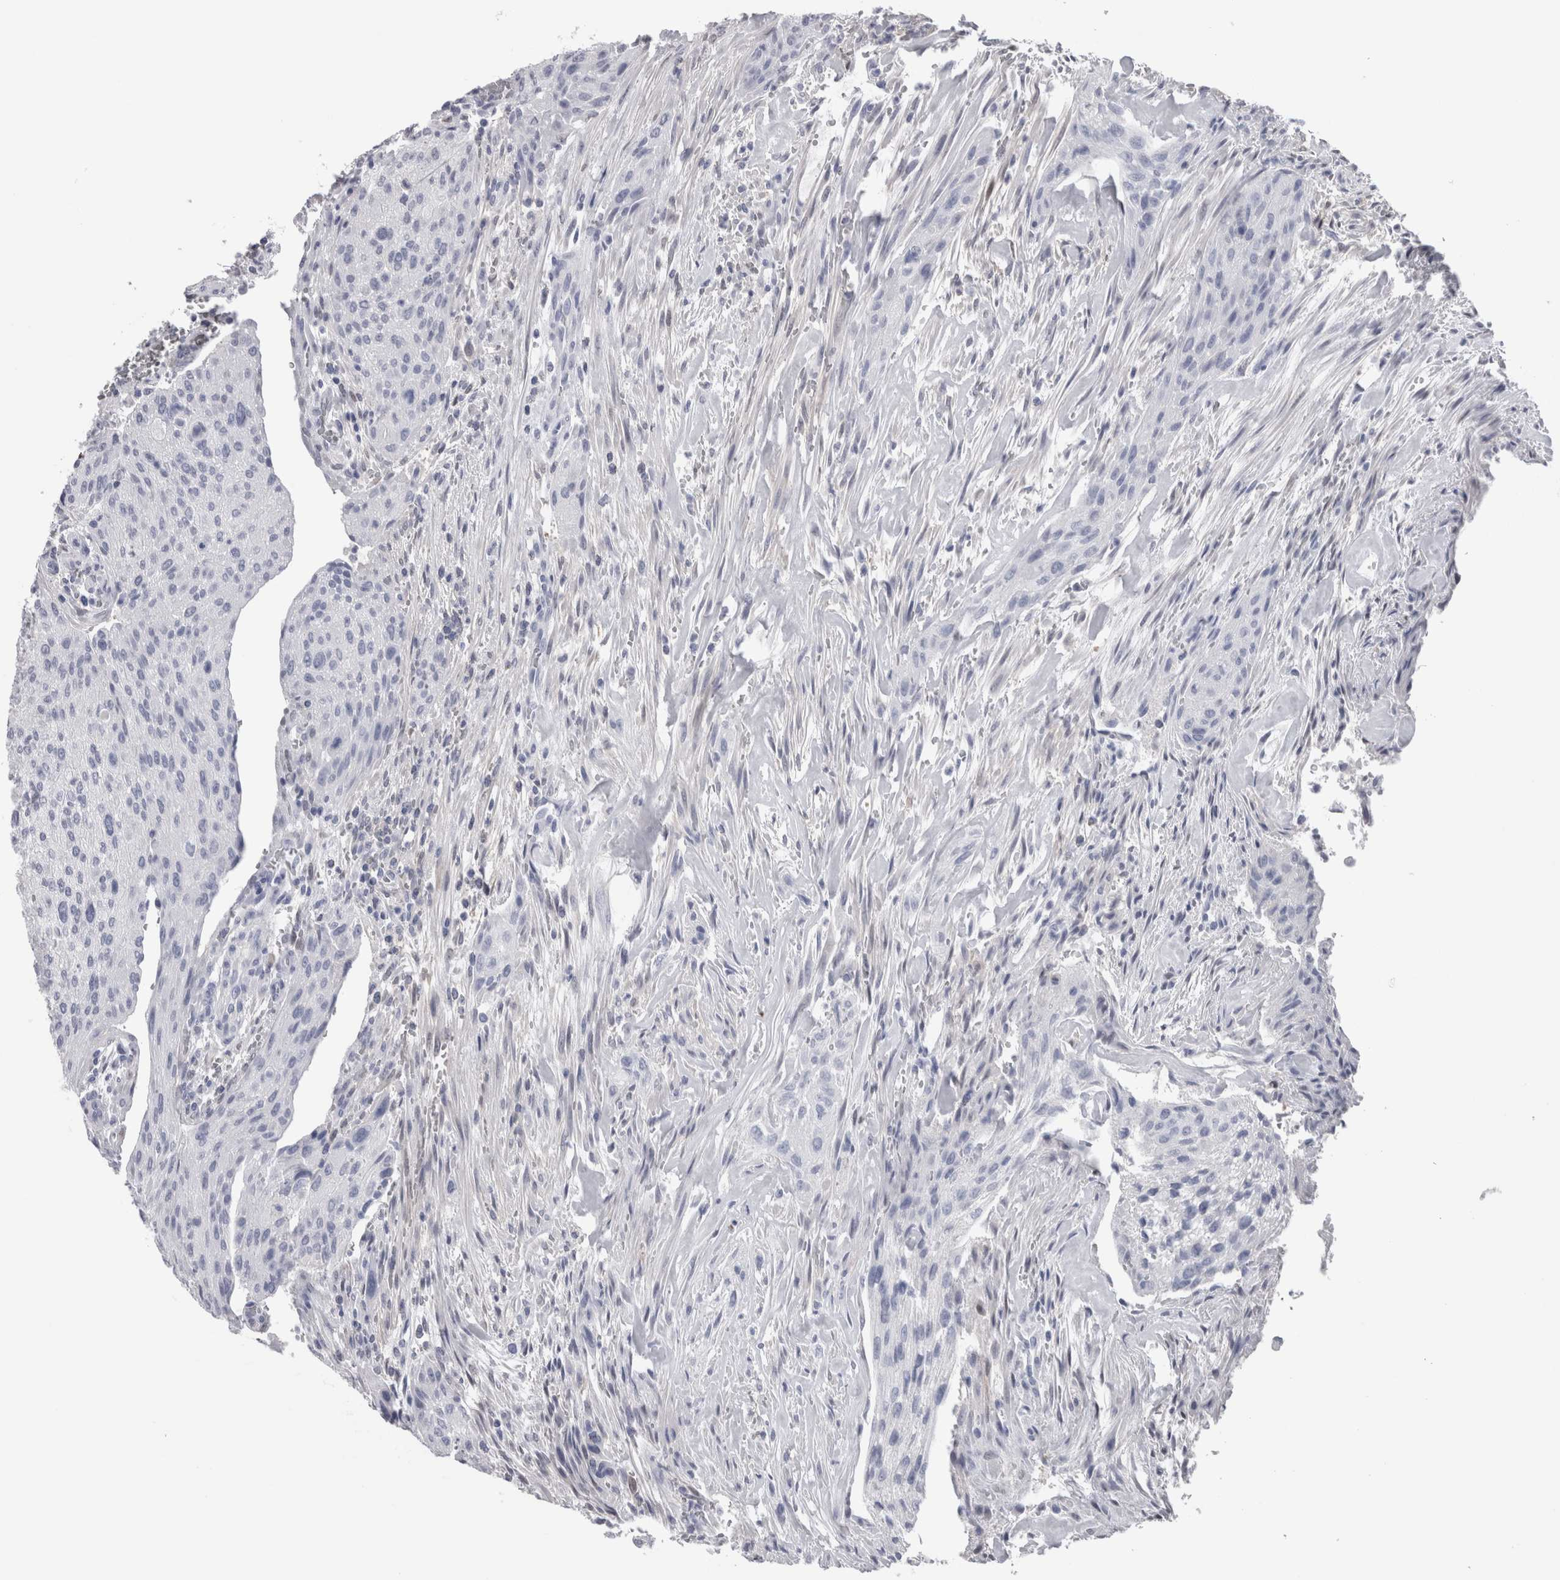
{"staining": {"intensity": "negative", "quantity": "none", "location": "none"}, "tissue": "urothelial cancer", "cell_type": "Tumor cells", "image_type": "cancer", "snomed": [{"axis": "morphology", "description": "Urothelial carcinoma, Low grade"}, {"axis": "morphology", "description": "Urothelial carcinoma, High grade"}, {"axis": "topography", "description": "Urinary bladder"}], "caption": "DAB immunohistochemical staining of high-grade urothelial carcinoma reveals no significant staining in tumor cells. The staining was performed using DAB (3,3'-diaminobenzidine) to visualize the protein expression in brown, while the nuclei were stained in blue with hematoxylin (Magnification: 20x).", "gene": "CA8", "patient": {"sex": "male", "age": 35}}